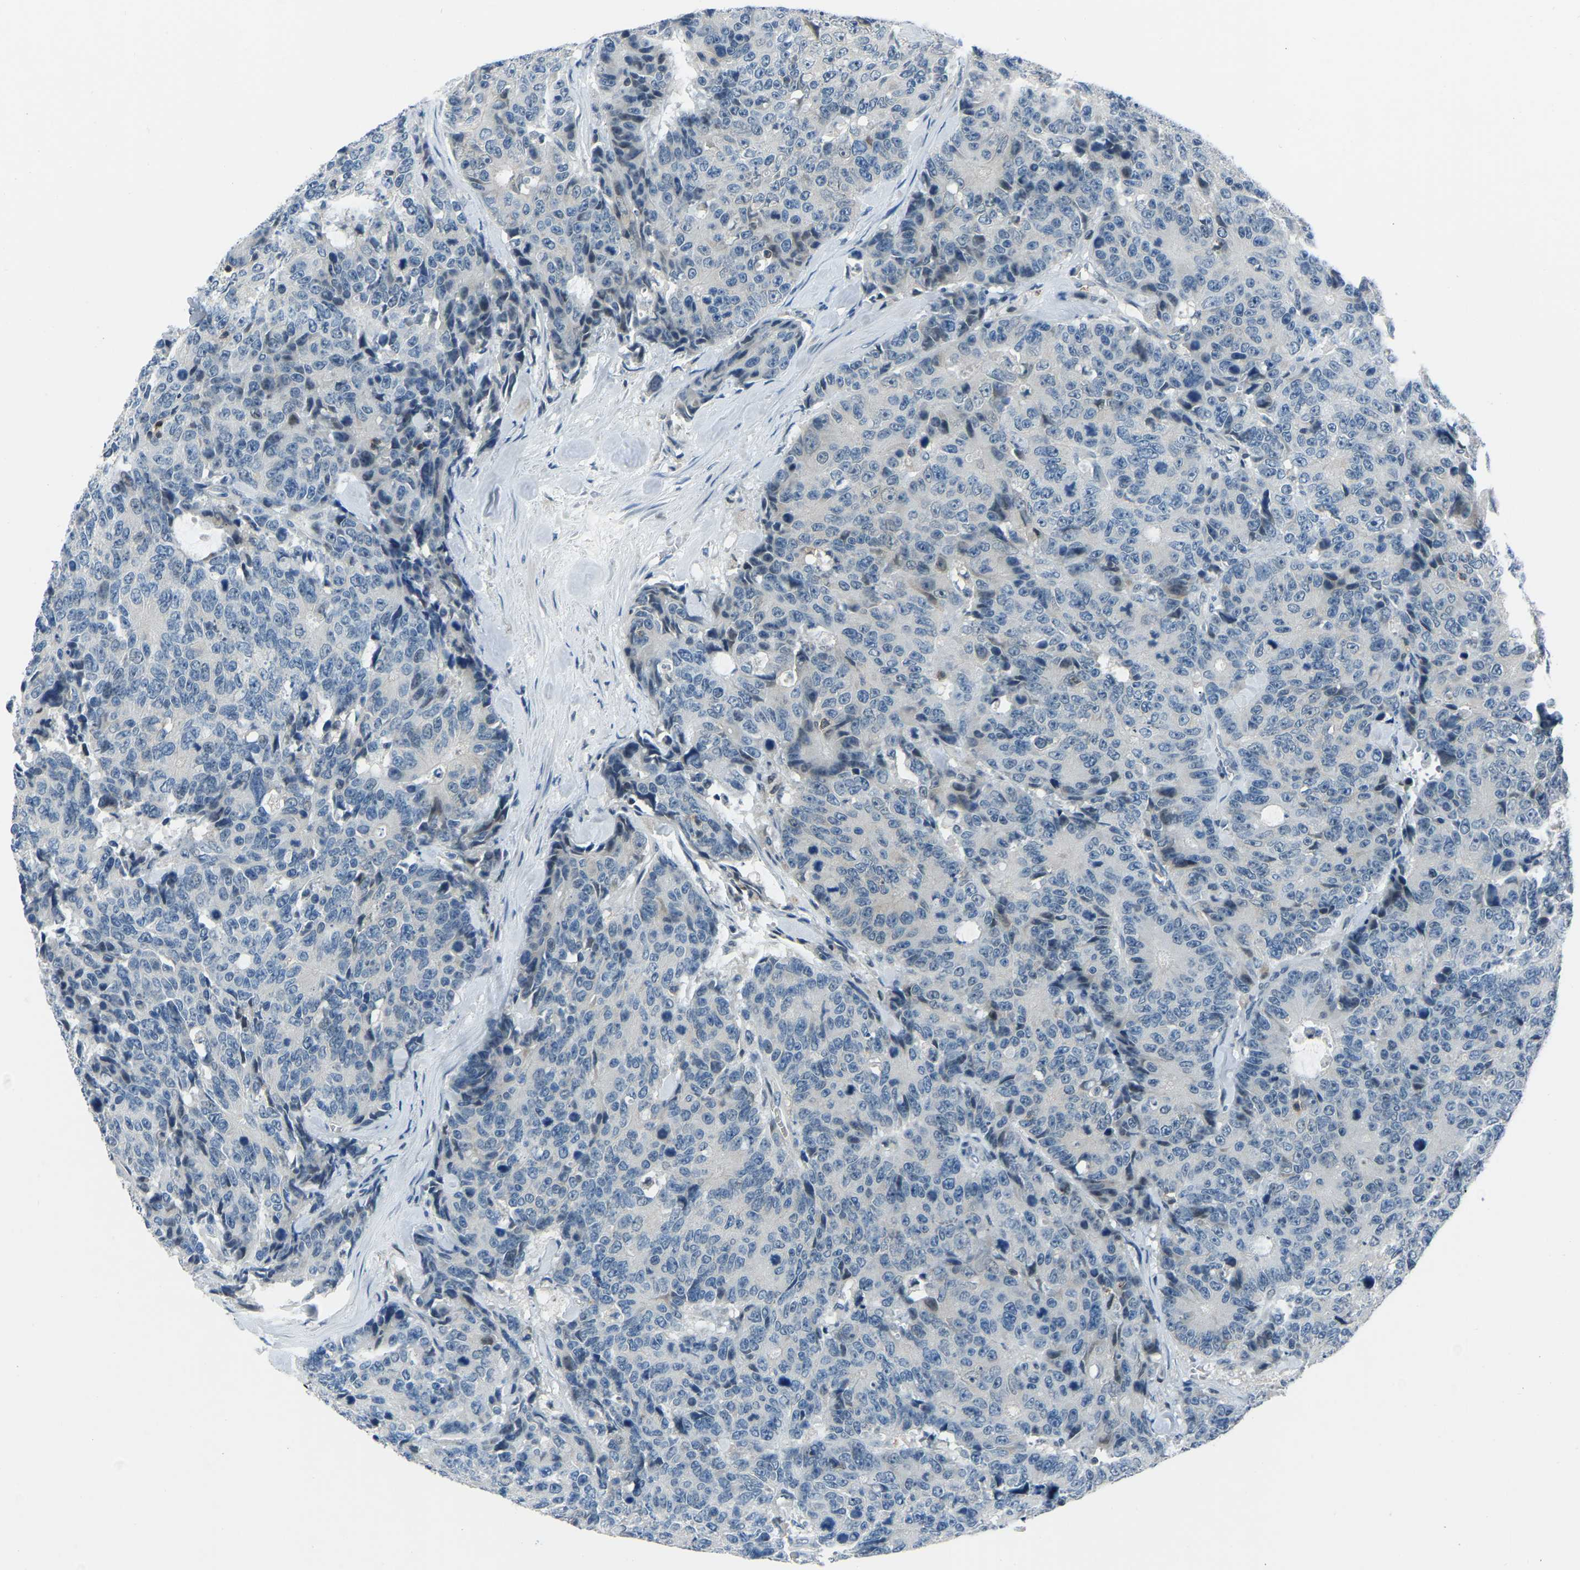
{"staining": {"intensity": "negative", "quantity": "none", "location": "none"}, "tissue": "colorectal cancer", "cell_type": "Tumor cells", "image_type": "cancer", "snomed": [{"axis": "morphology", "description": "Adenocarcinoma, NOS"}, {"axis": "topography", "description": "Colon"}], "caption": "This photomicrograph is of colorectal cancer (adenocarcinoma) stained with immunohistochemistry to label a protein in brown with the nuclei are counter-stained blue. There is no expression in tumor cells.", "gene": "XIRP1", "patient": {"sex": "female", "age": 86}}